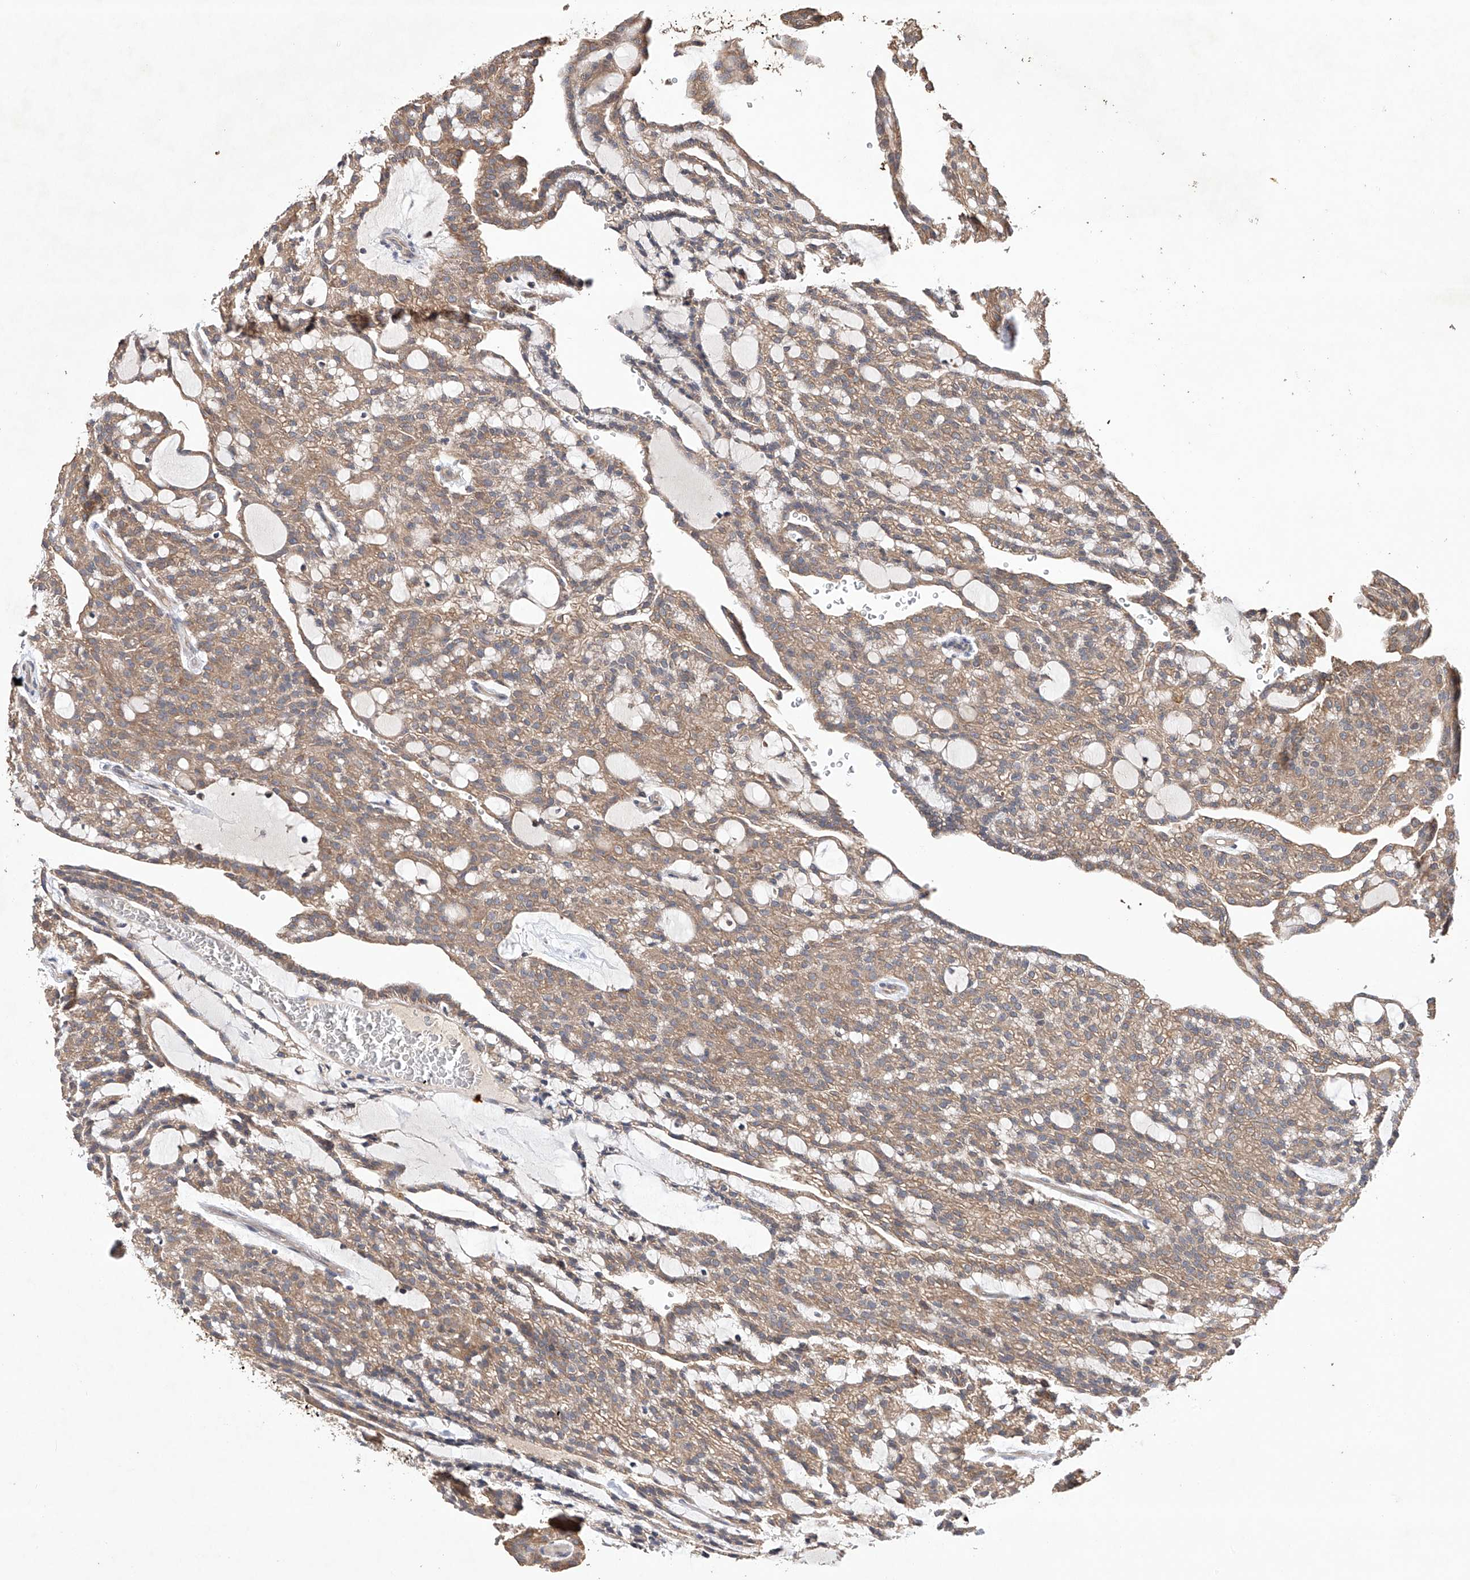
{"staining": {"intensity": "moderate", "quantity": ">75%", "location": "cytoplasmic/membranous"}, "tissue": "renal cancer", "cell_type": "Tumor cells", "image_type": "cancer", "snomed": [{"axis": "morphology", "description": "Adenocarcinoma, NOS"}, {"axis": "topography", "description": "Kidney"}], "caption": "The immunohistochemical stain labels moderate cytoplasmic/membranous expression in tumor cells of renal cancer tissue.", "gene": "LURAP1", "patient": {"sex": "male", "age": 63}}